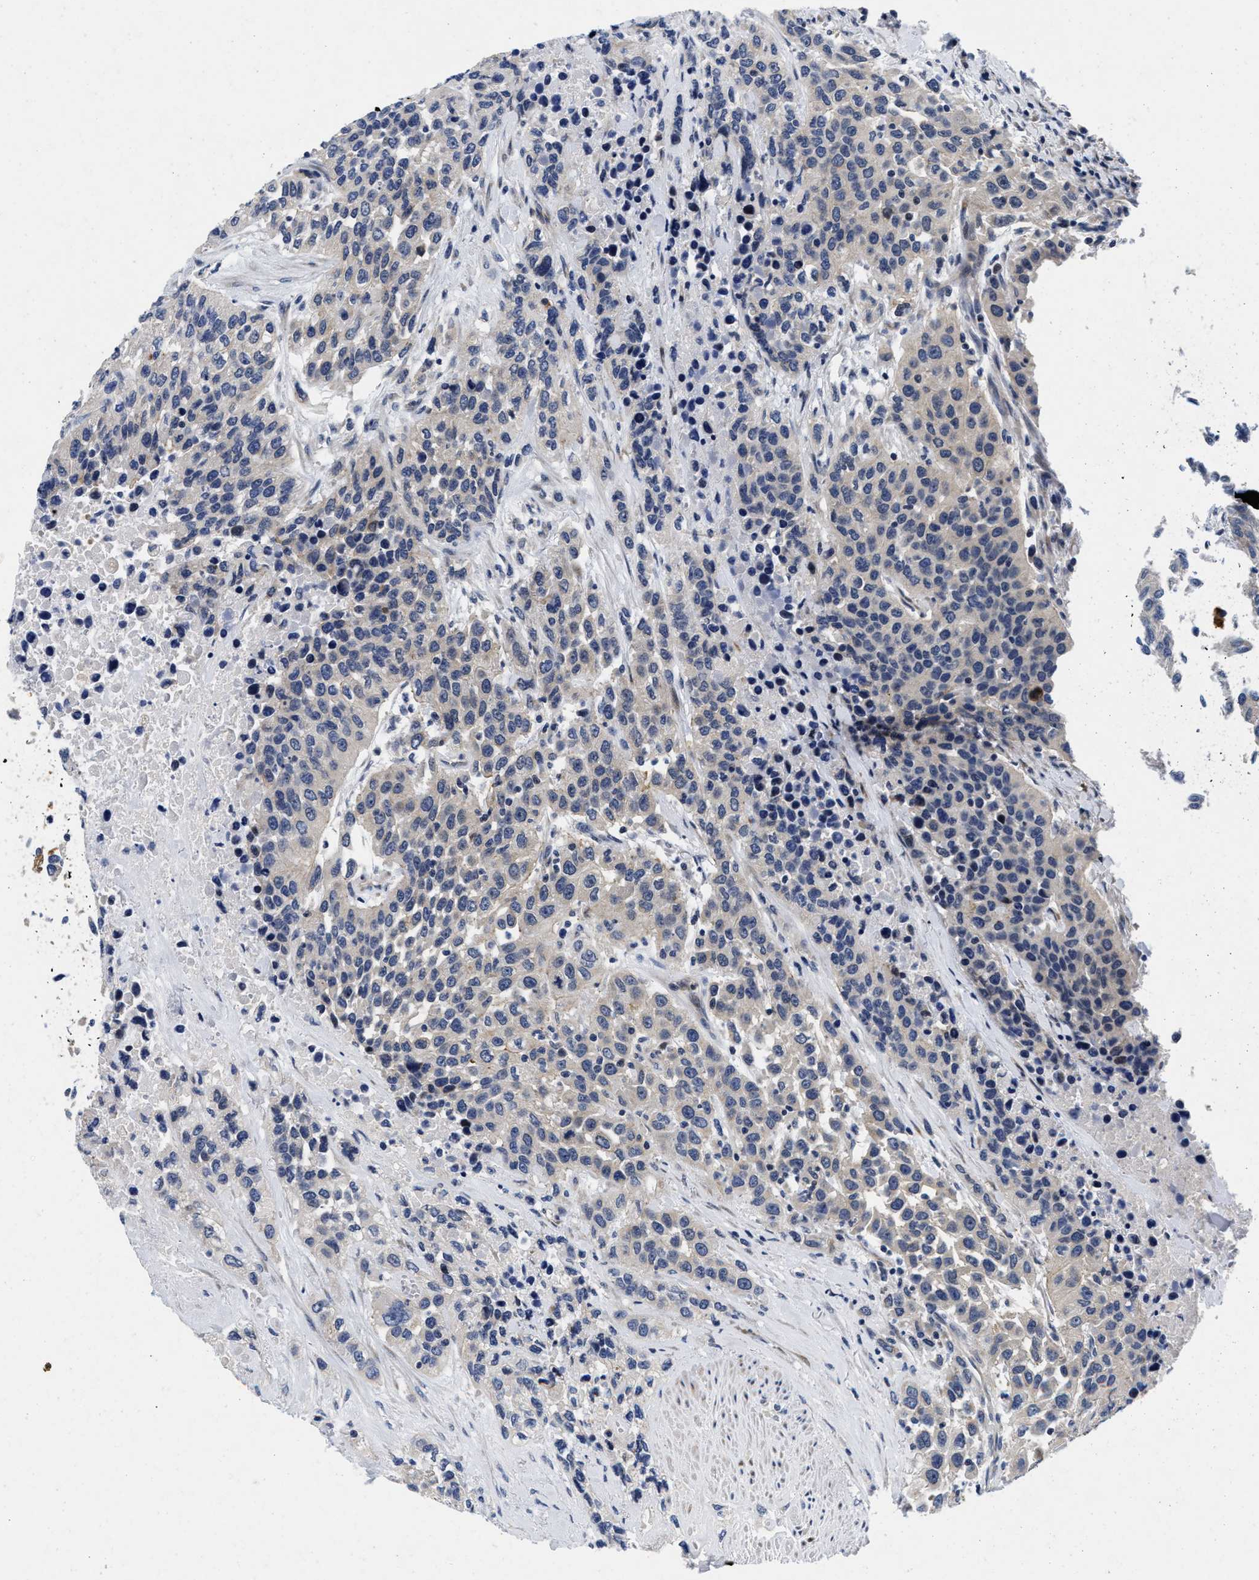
{"staining": {"intensity": "negative", "quantity": "none", "location": "none"}, "tissue": "urothelial cancer", "cell_type": "Tumor cells", "image_type": "cancer", "snomed": [{"axis": "morphology", "description": "Urothelial carcinoma, High grade"}, {"axis": "topography", "description": "Urinary bladder"}], "caption": "This is a micrograph of immunohistochemistry (IHC) staining of urothelial cancer, which shows no expression in tumor cells.", "gene": "LAD1", "patient": {"sex": "female", "age": 80}}